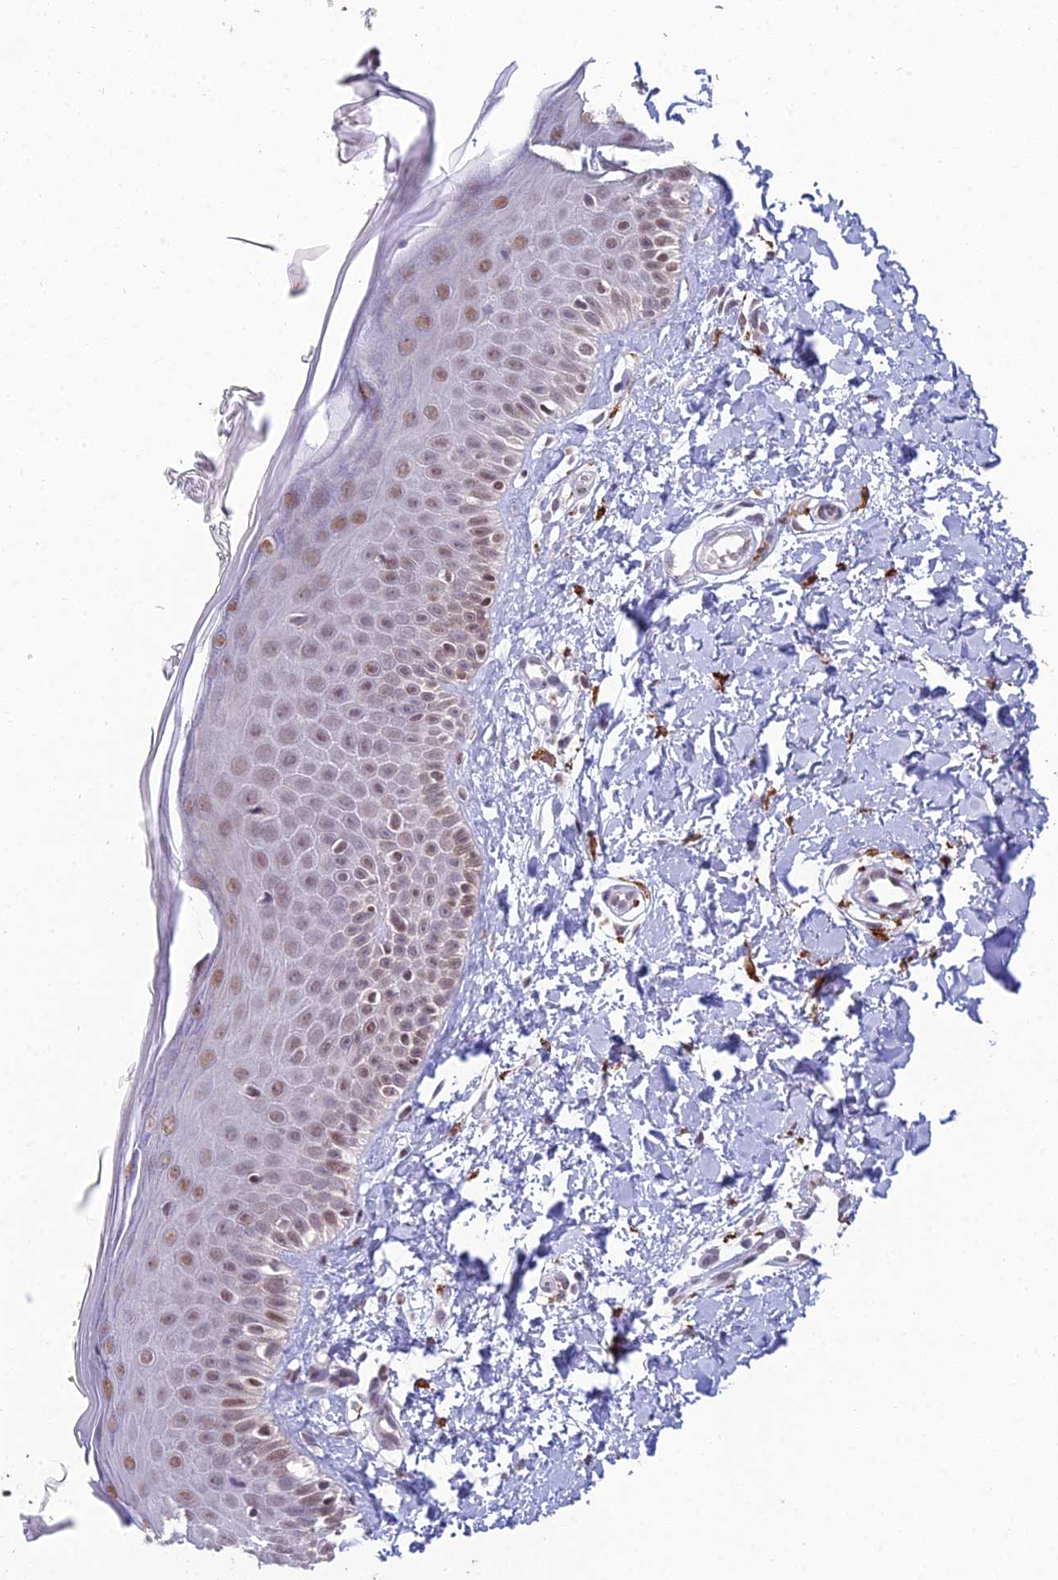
{"staining": {"intensity": "moderate", "quantity": "25%-75%", "location": "cytoplasmic/membranous"}, "tissue": "skin", "cell_type": "Fibroblasts", "image_type": "normal", "snomed": [{"axis": "morphology", "description": "Normal tissue, NOS"}, {"axis": "topography", "description": "Skin"}], "caption": "Immunohistochemistry (IHC) of benign skin demonstrates medium levels of moderate cytoplasmic/membranous expression in about 25%-75% of fibroblasts. Using DAB (brown) and hematoxylin (blue) stains, captured at high magnification using brightfield microscopy.", "gene": "ABHD17A", "patient": {"sex": "male", "age": 52}}